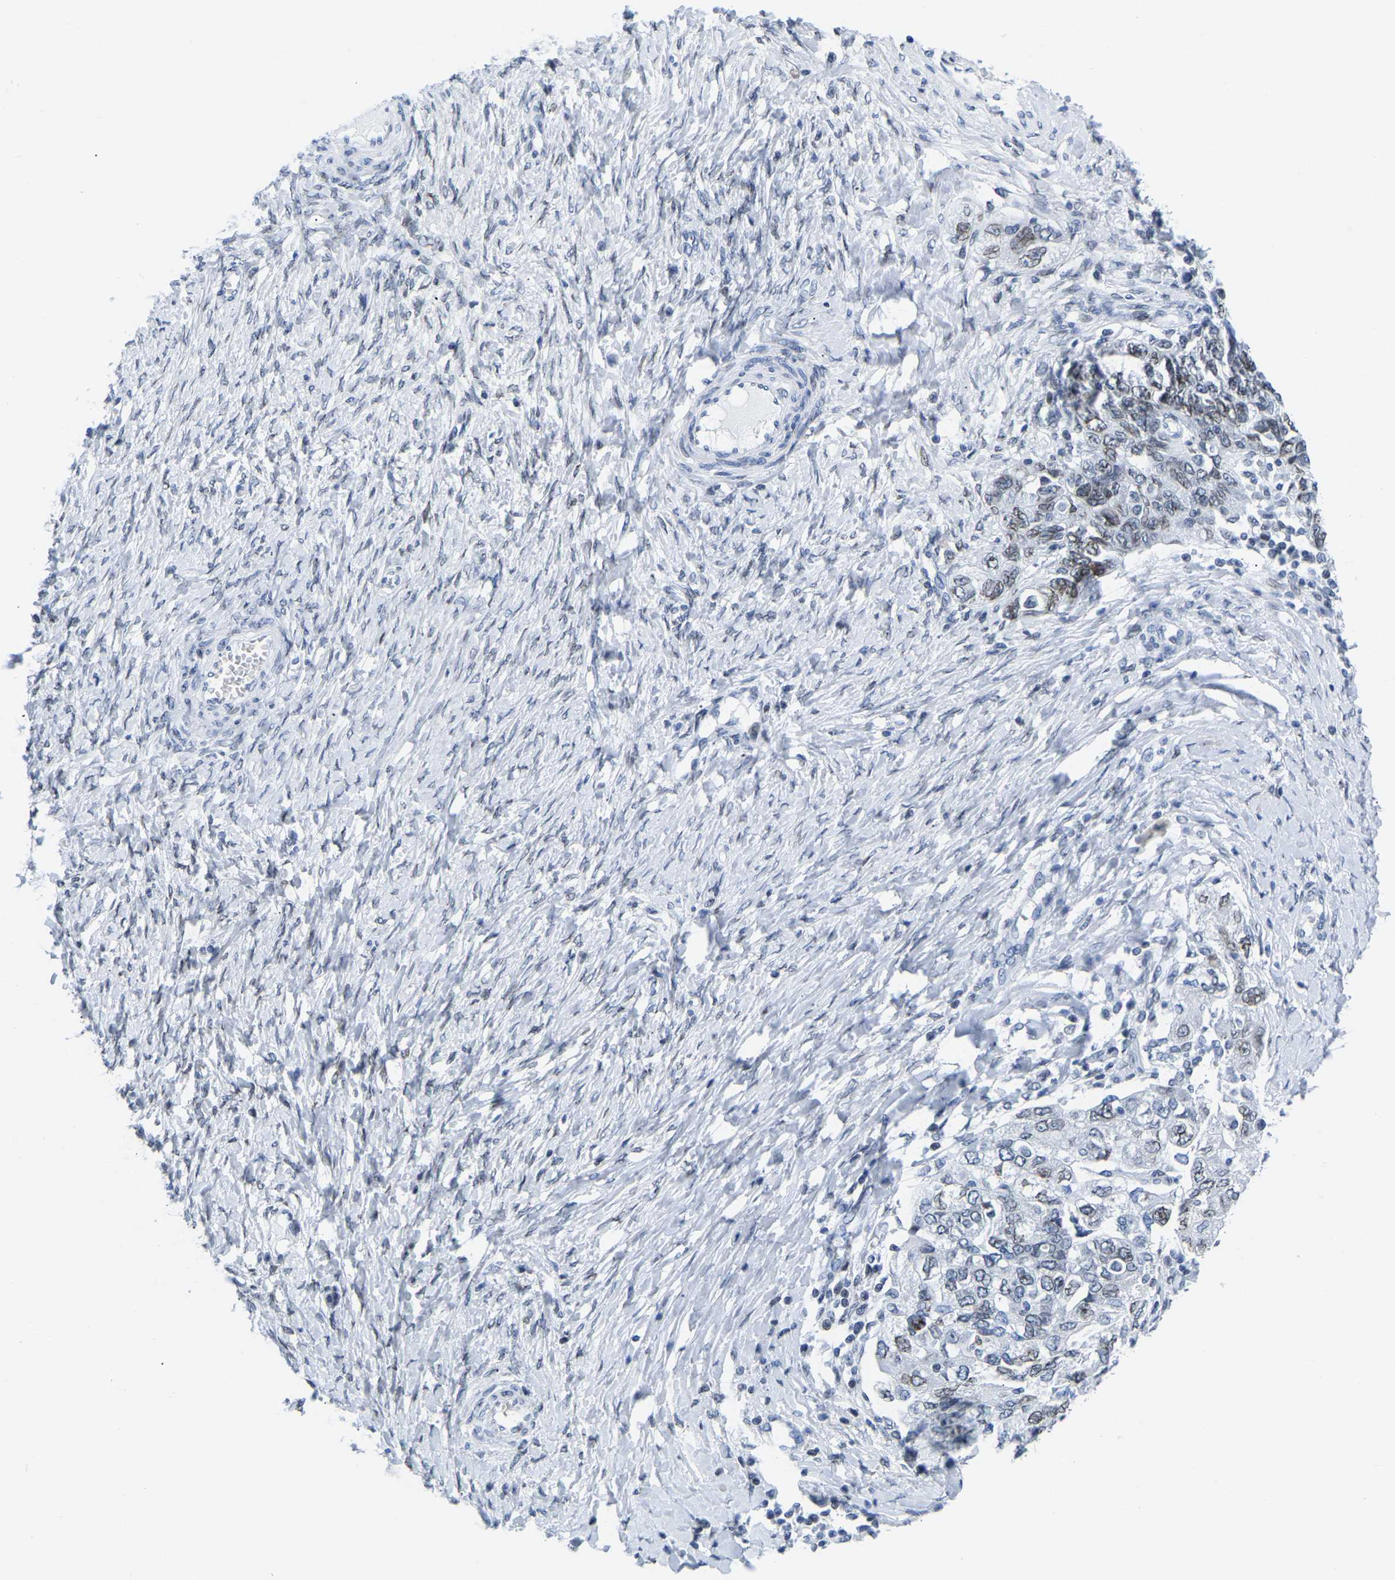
{"staining": {"intensity": "weak", "quantity": "25%-75%", "location": "cytoplasmic/membranous,nuclear"}, "tissue": "ovarian cancer", "cell_type": "Tumor cells", "image_type": "cancer", "snomed": [{"axis": "morphology", "description": "Carcinoma, NOS"}, {"axis": "morphology", "description": "Cystadenocarcinoma, serous, NOS"}, {"axis": "topography", "description": "Ovary"}], "caption": "A photomicrograph of human serous cystadenocarcinoma (ovarian) stained for a protein exhibits weak cytoplasmic/membranous and nuclear brown staining in tumor cells.", "gene": "UPK3A", "patient": {"sex": "female", "age": 69}}